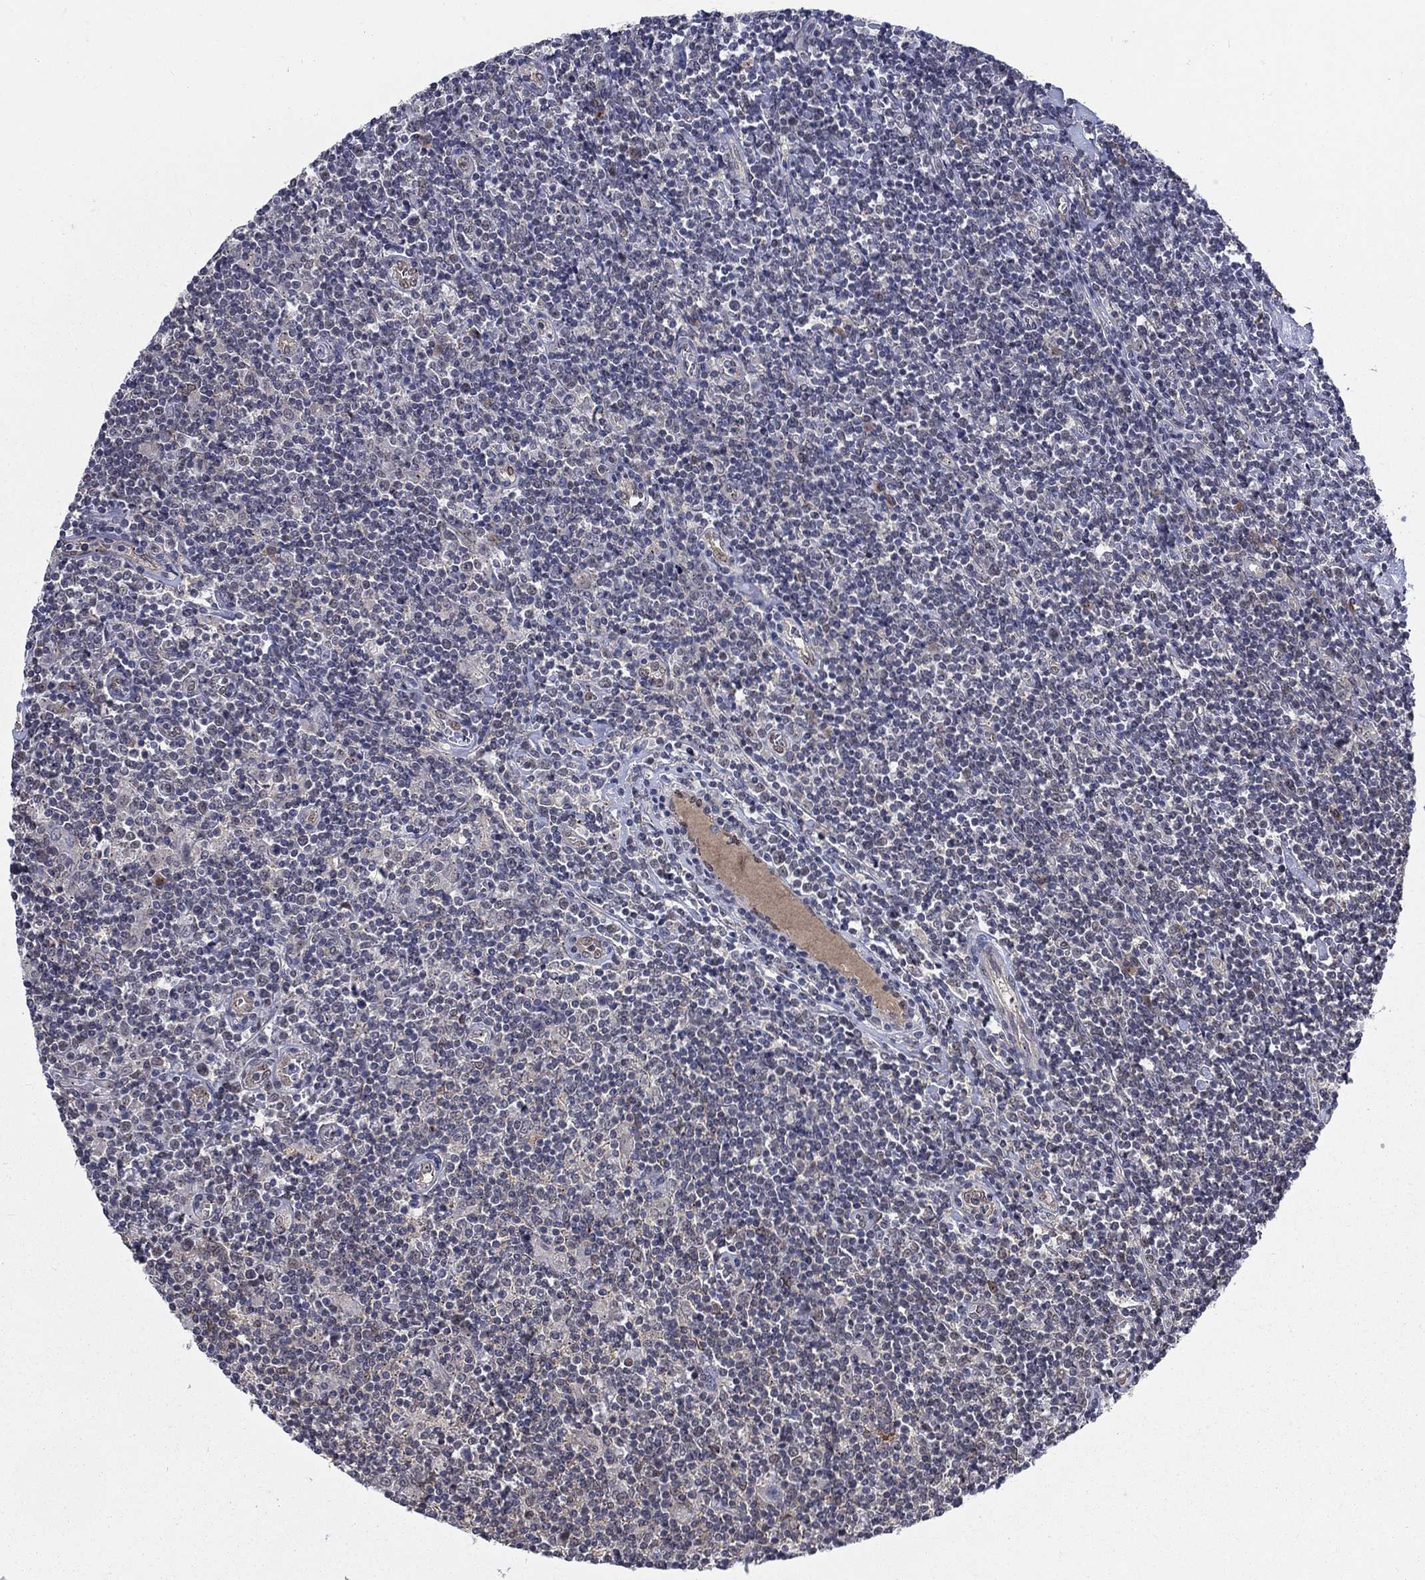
{"staining": {"intensity": "negative", "quantity": "none", "location": "none"}, "tissue": "lymphoma", "cell_type": "Tumor cells", "image_type": "cancer", "snomed": [{"axis": "morphology", "description": "Hodgkin's disease, NOS"}, {"axis": "topography", "description": "Lymph node"}], "caption": "Photomicrograph shows no significant protein staining in tumor cells of lymphoma.", "gene": "SH3RF1", "patient": {"sex": "male", "age": 40}}